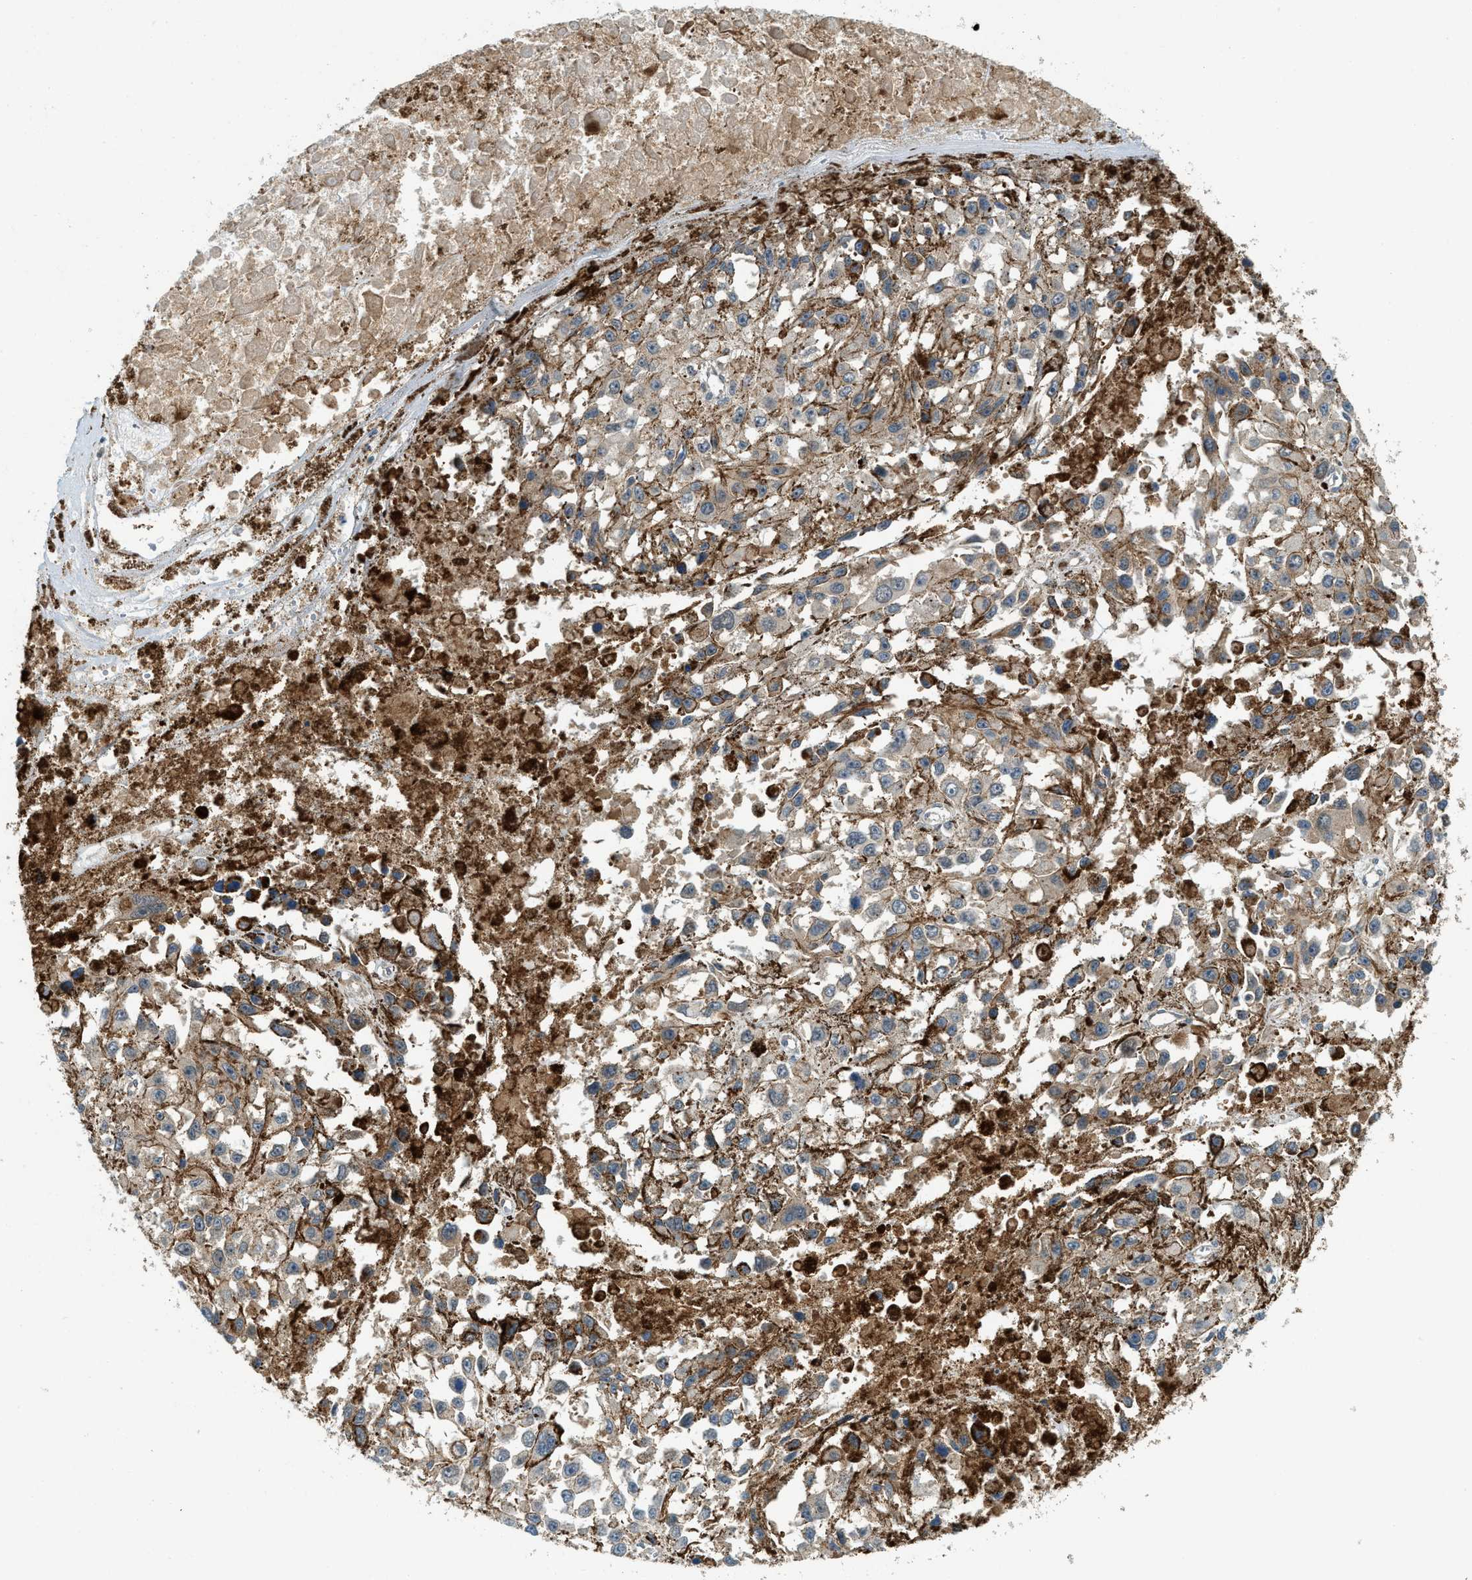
{"staining": {"intensity": "weak", "quantity": "25%-75%", "location": "cytoplasmic/membranous"}, "tissue": "melanoma", "cell_type": "Tumor cells", "image_type": "cancer", "snomed": [{"axis": "morphology", "description": "Malignant melanoma, Metastatic site"}, {"axis": "topography", "description": "Lymph node"}], "caption": "Weak cytoplasmic/membranous expression for a protein is present in about 25%-75% of tumor cells of melanoma using immunohistochemistry.", "gene": "GMPPB", "patient": {"sex": "male", "age": 59}}